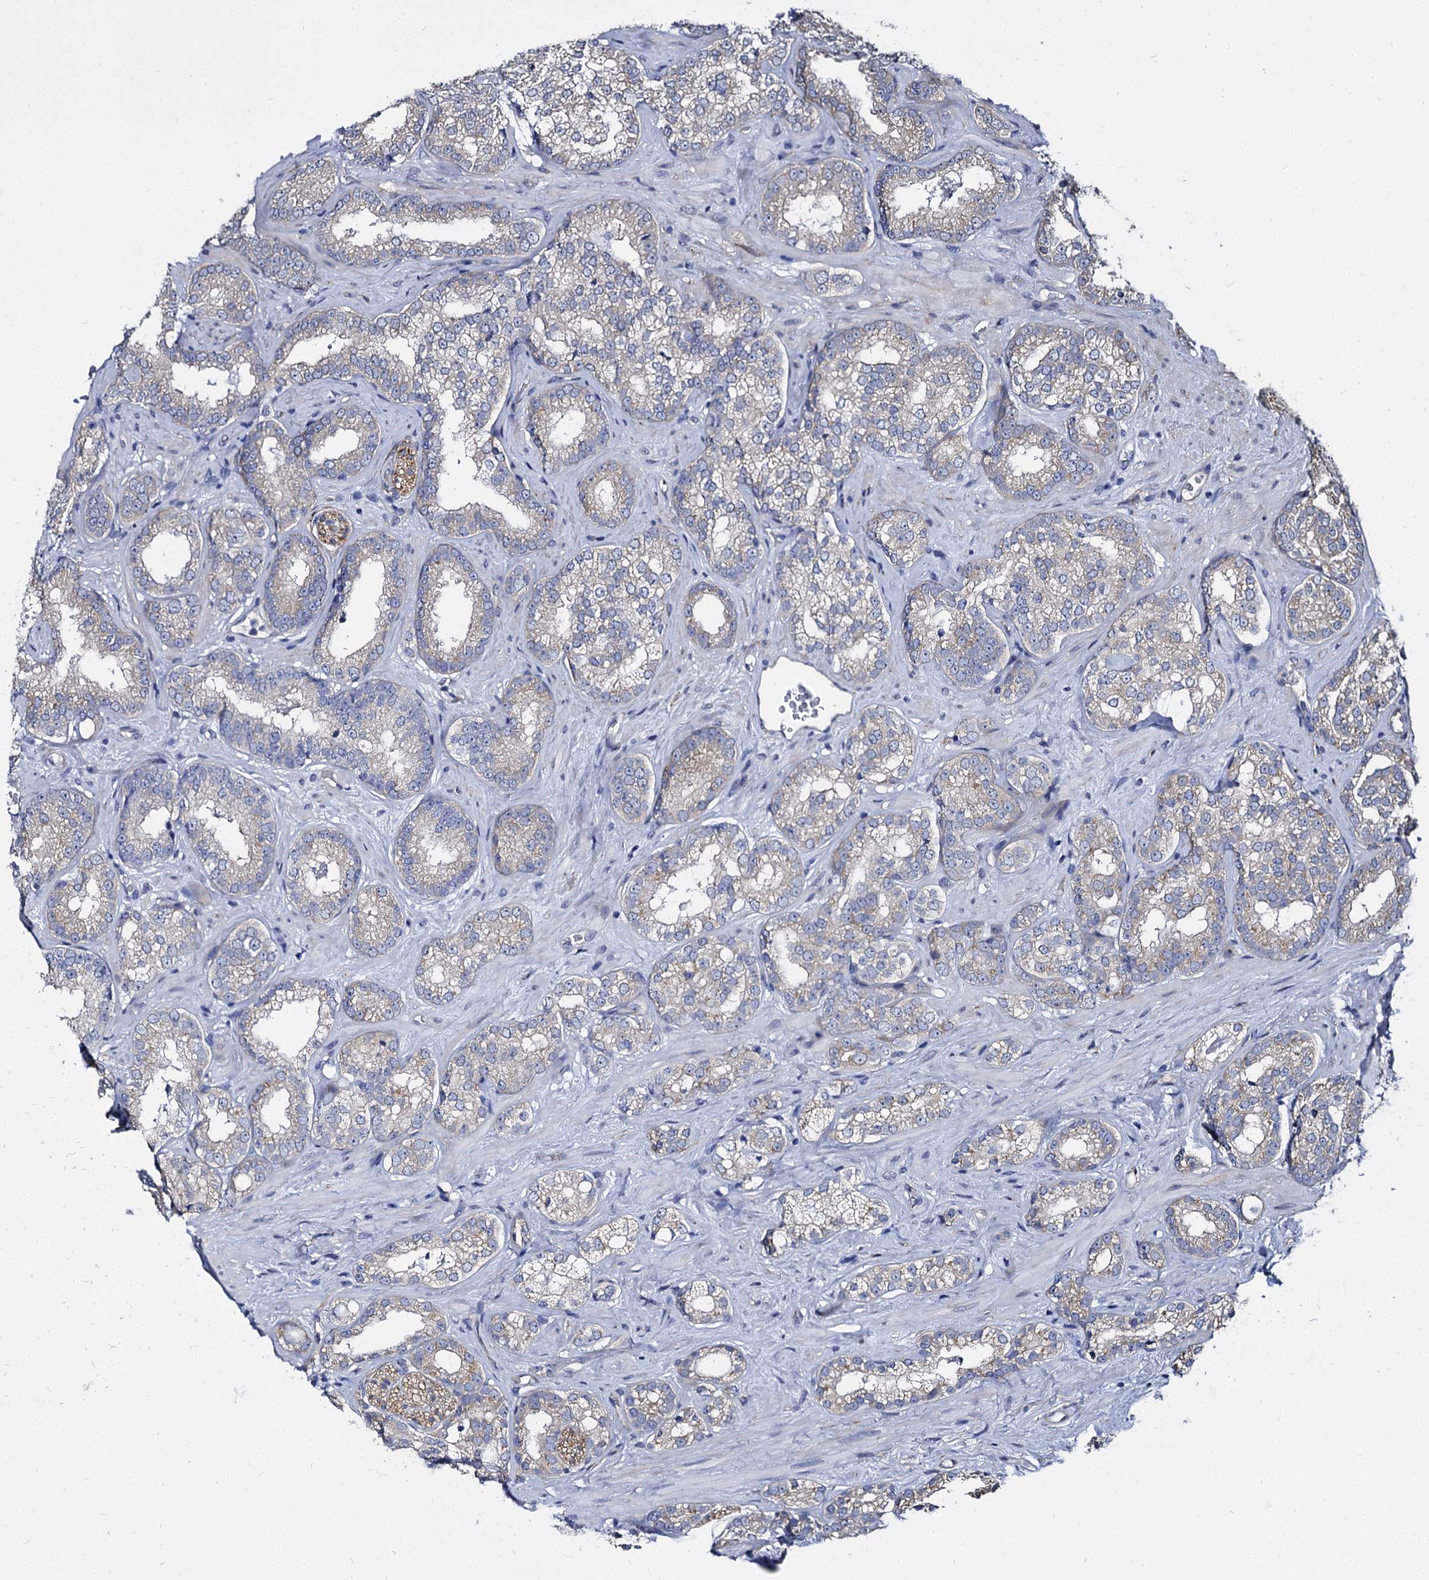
{"staining": {"intensity": "negative", "quantity": "none", "location": "none"}, "tissue": "prostate cancer", "cell_type": "Tumor cells", "image_type": "cancer", "snomed": [{"axis": "morphology", "description": "Normal tissue, NOS"}, {"axis": "morphology", "description": "Adenocarcinoma, High grade"}, {"axis": "topography", "description": "Prostate"}], "caption": "Immunohistochemistry (IHC) of prostate cancer reveals no expression in tumor cells.", "gene": "CBFB", "patient": {"sex": "male", "age": 83}}